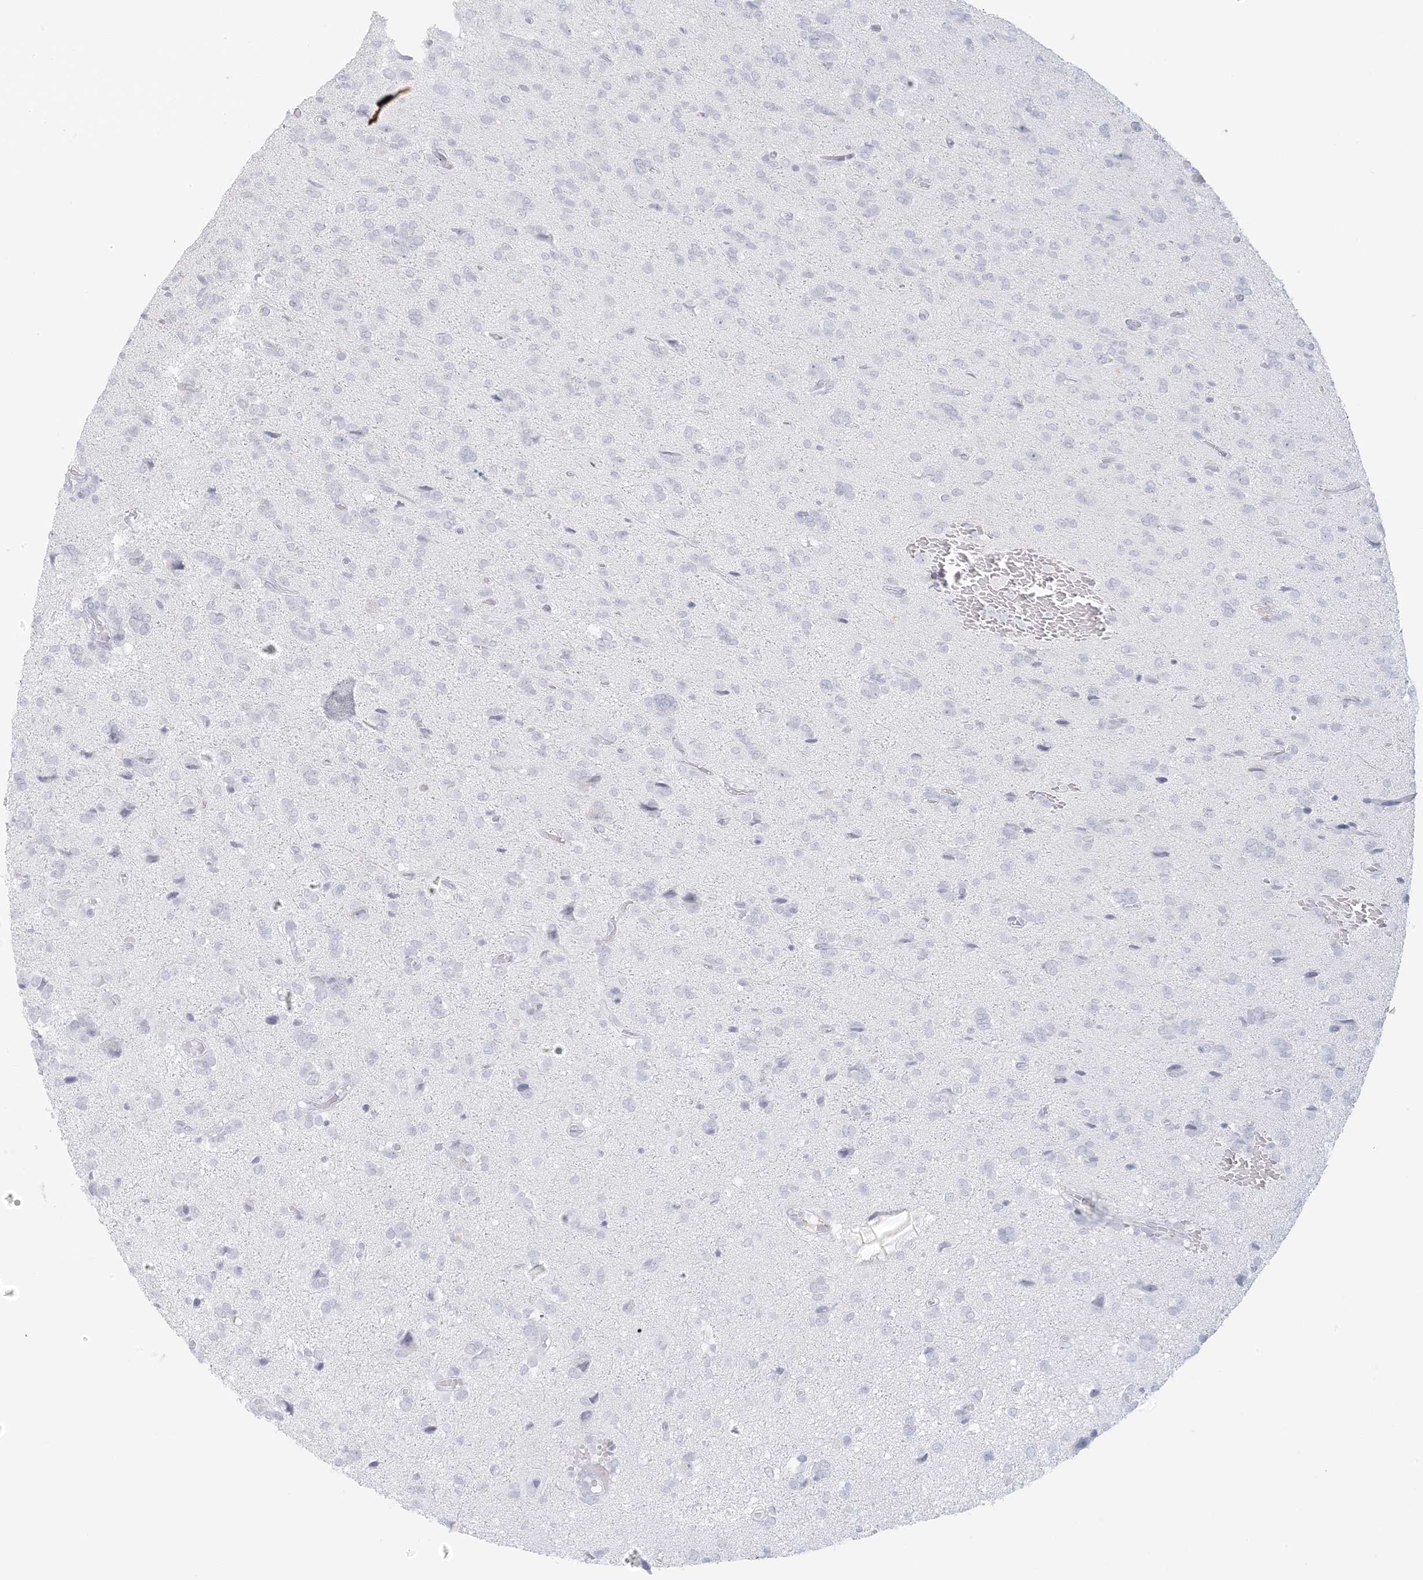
{"staining": {"intensity": "negative", "quantity": "none", "location": "none"}, "tissue": "glioma", "cell_type": "Tumor cells", "image_type": "cancer", "snomed": [{"axis": "morphology", "description": "Glioma, malignant, High grade"}, {"axis": "topography", "description": "Brain"}], "caption": "Human malignant high-grade glioma stained for a protein using immunohistochemistry demonstrates no positivity in tumor cells.", "gene": "LIPT1", "patient": {"sex": "female", "age": 59}}